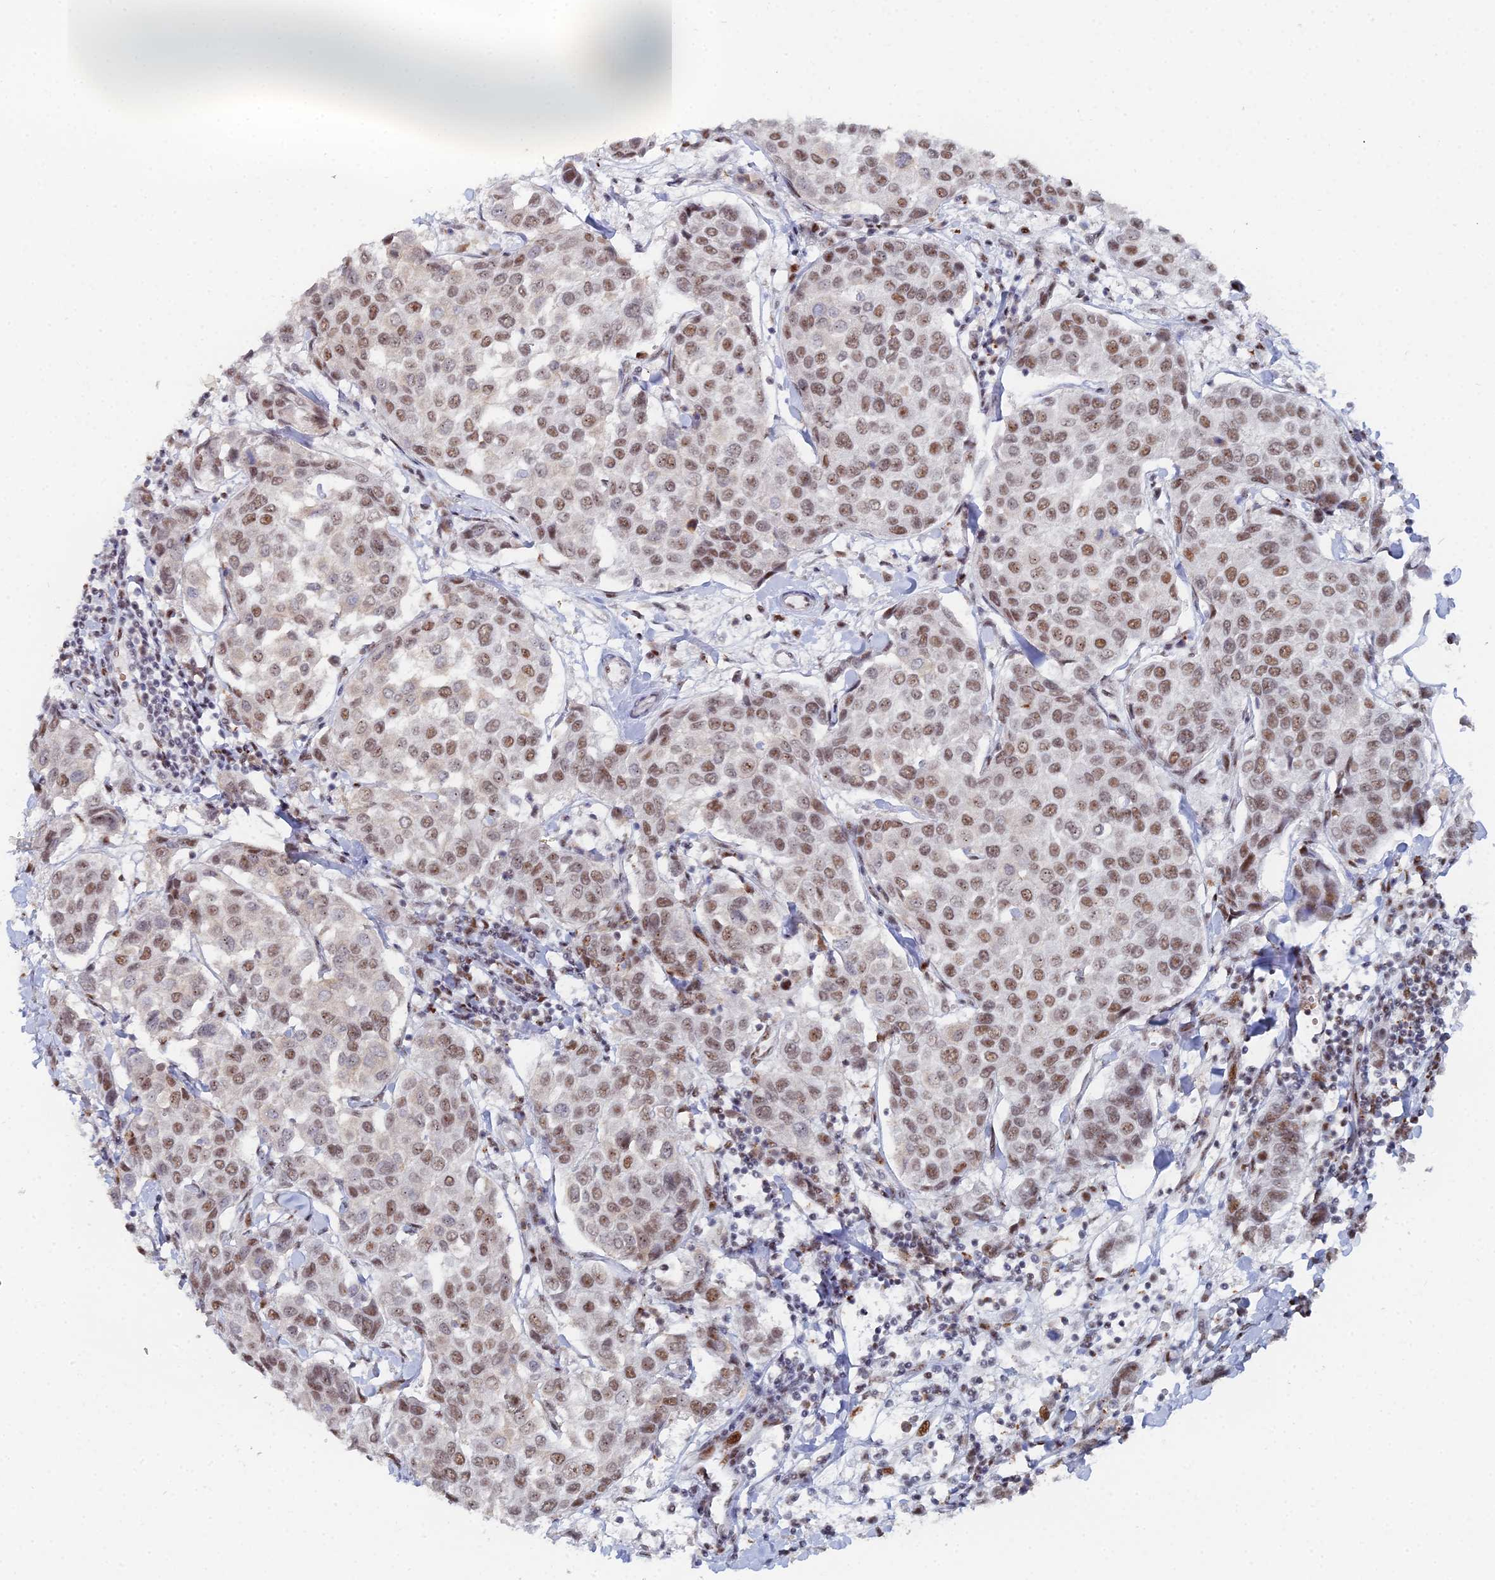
{"staining": {"intensity": "moderate", "quantity": ">75%", "location": "nuclear"}, "tissue": "breast cancer", "cell_type": "Tumor cells", "image_type": "cancer", "snomed": [{"axis": "morphology", "description": "Duct carcinoma"}, {"axis": "topography", "description": "Breast"}], "caption": "Breast cancer (intraductal carcinoma) stained with IHC demonstrates moderate nuclear staining in about >75% of tumor cells. The staining was performed using DAB, with brown indicating positive protein expression. Nuclei are stained blue with hematoxylin.", "gene": "GSC2", "patient": {"sex": "female", "age": 55}}